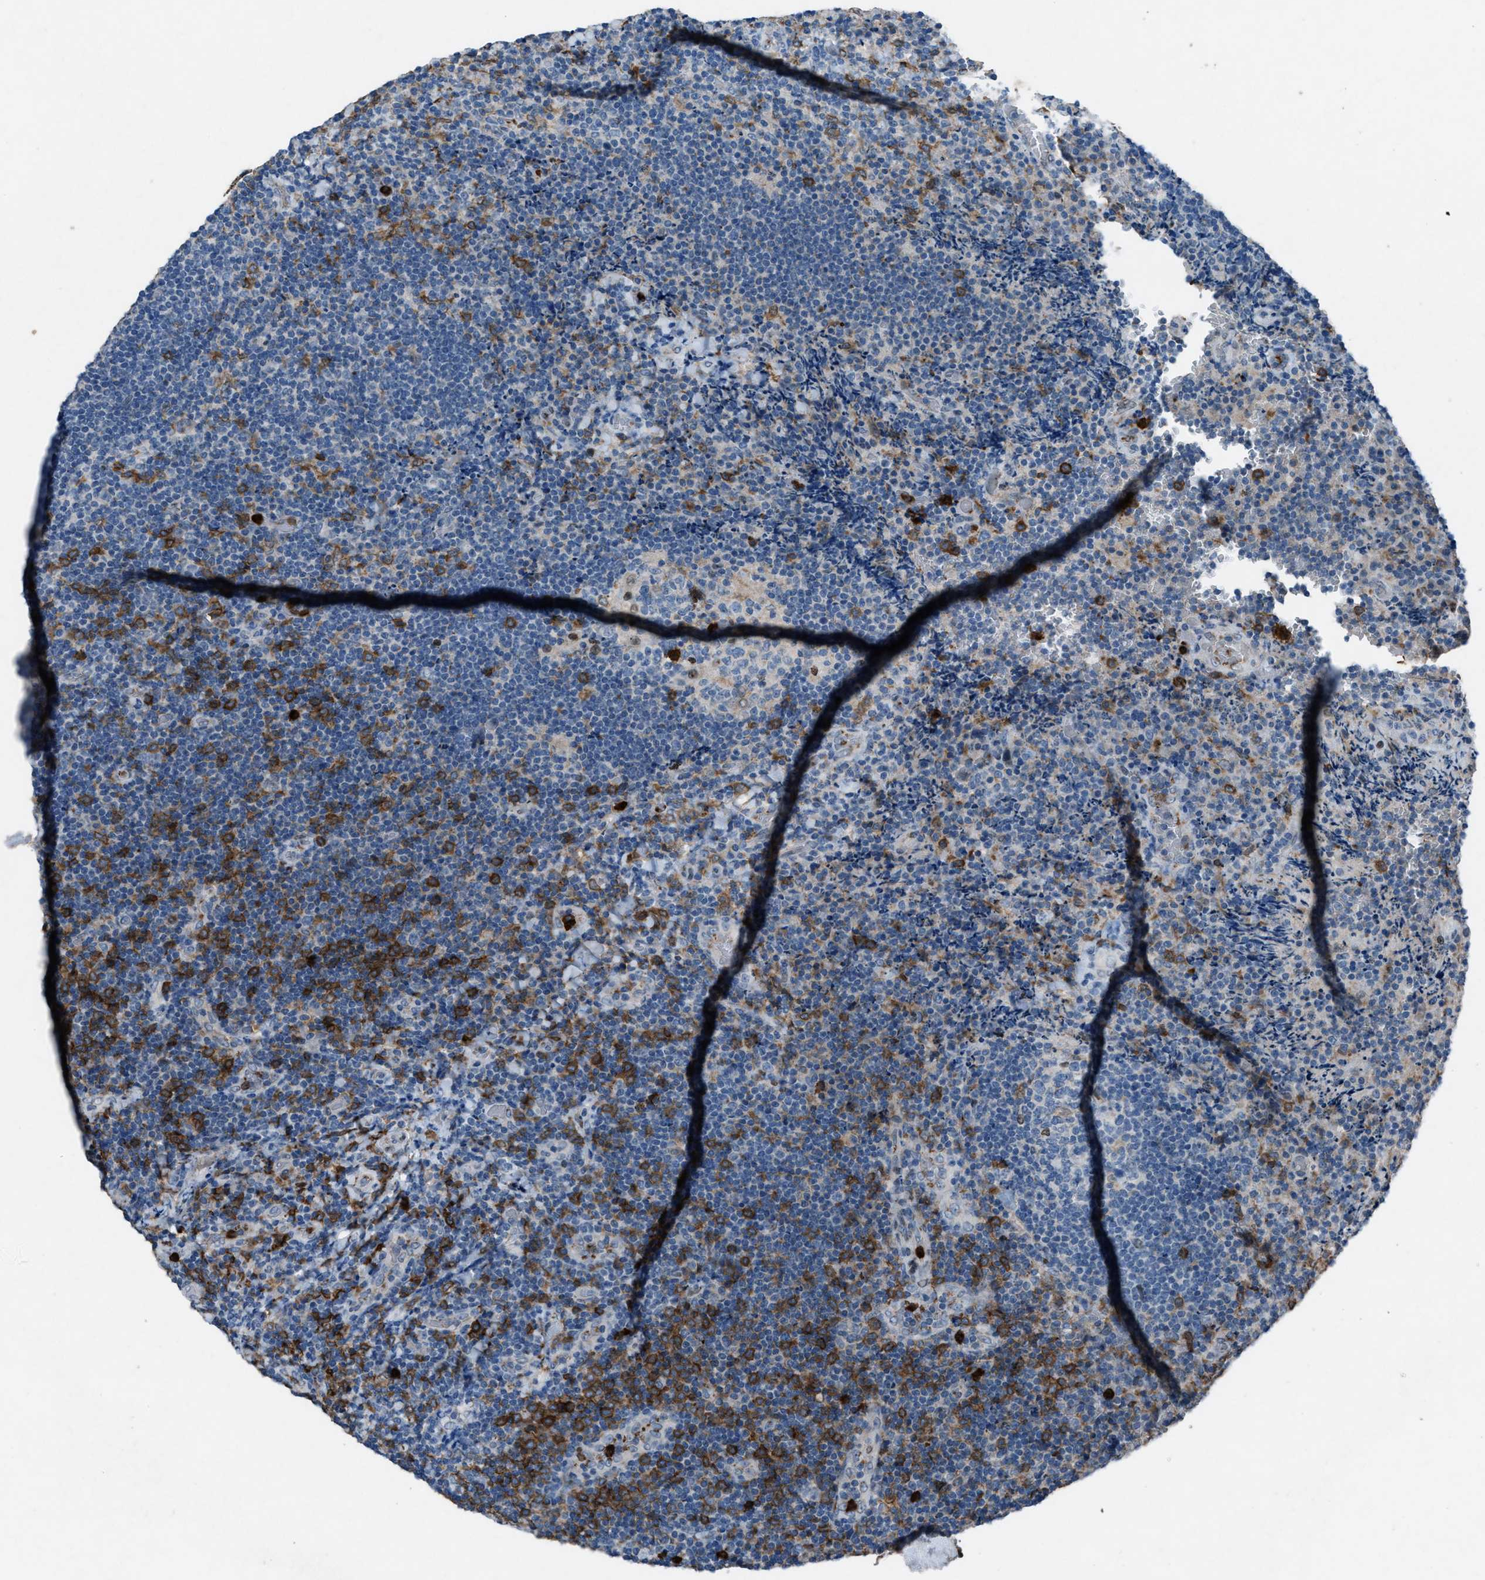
{"staining": {"intensity": "moderate", "quantity": "25%-75%", "location": "cytoplasmic/membranous"}, "tissue": "lymphoma", "cell_type": "Tumor cells", "image_type": "cancer", "snomed": [{"axis": "morphology", "description": "Malignant lymphoma, non-Hodgkin's type, High grade"}, {"axis": "topography", "description": "Tonsil"}], "caption": "Brown immunohistochemical staining in malignant lymphoma, non-Hodgkin's type (high-grade) displays moderate cytoplasmic/membranous positivity in about 25%-75% of tumor cells. The protein of interest is shown in brown color, while the nuclei are stained blue.", "gene": "FCER1G", "patient": {"sex": "female", "age": 36}}